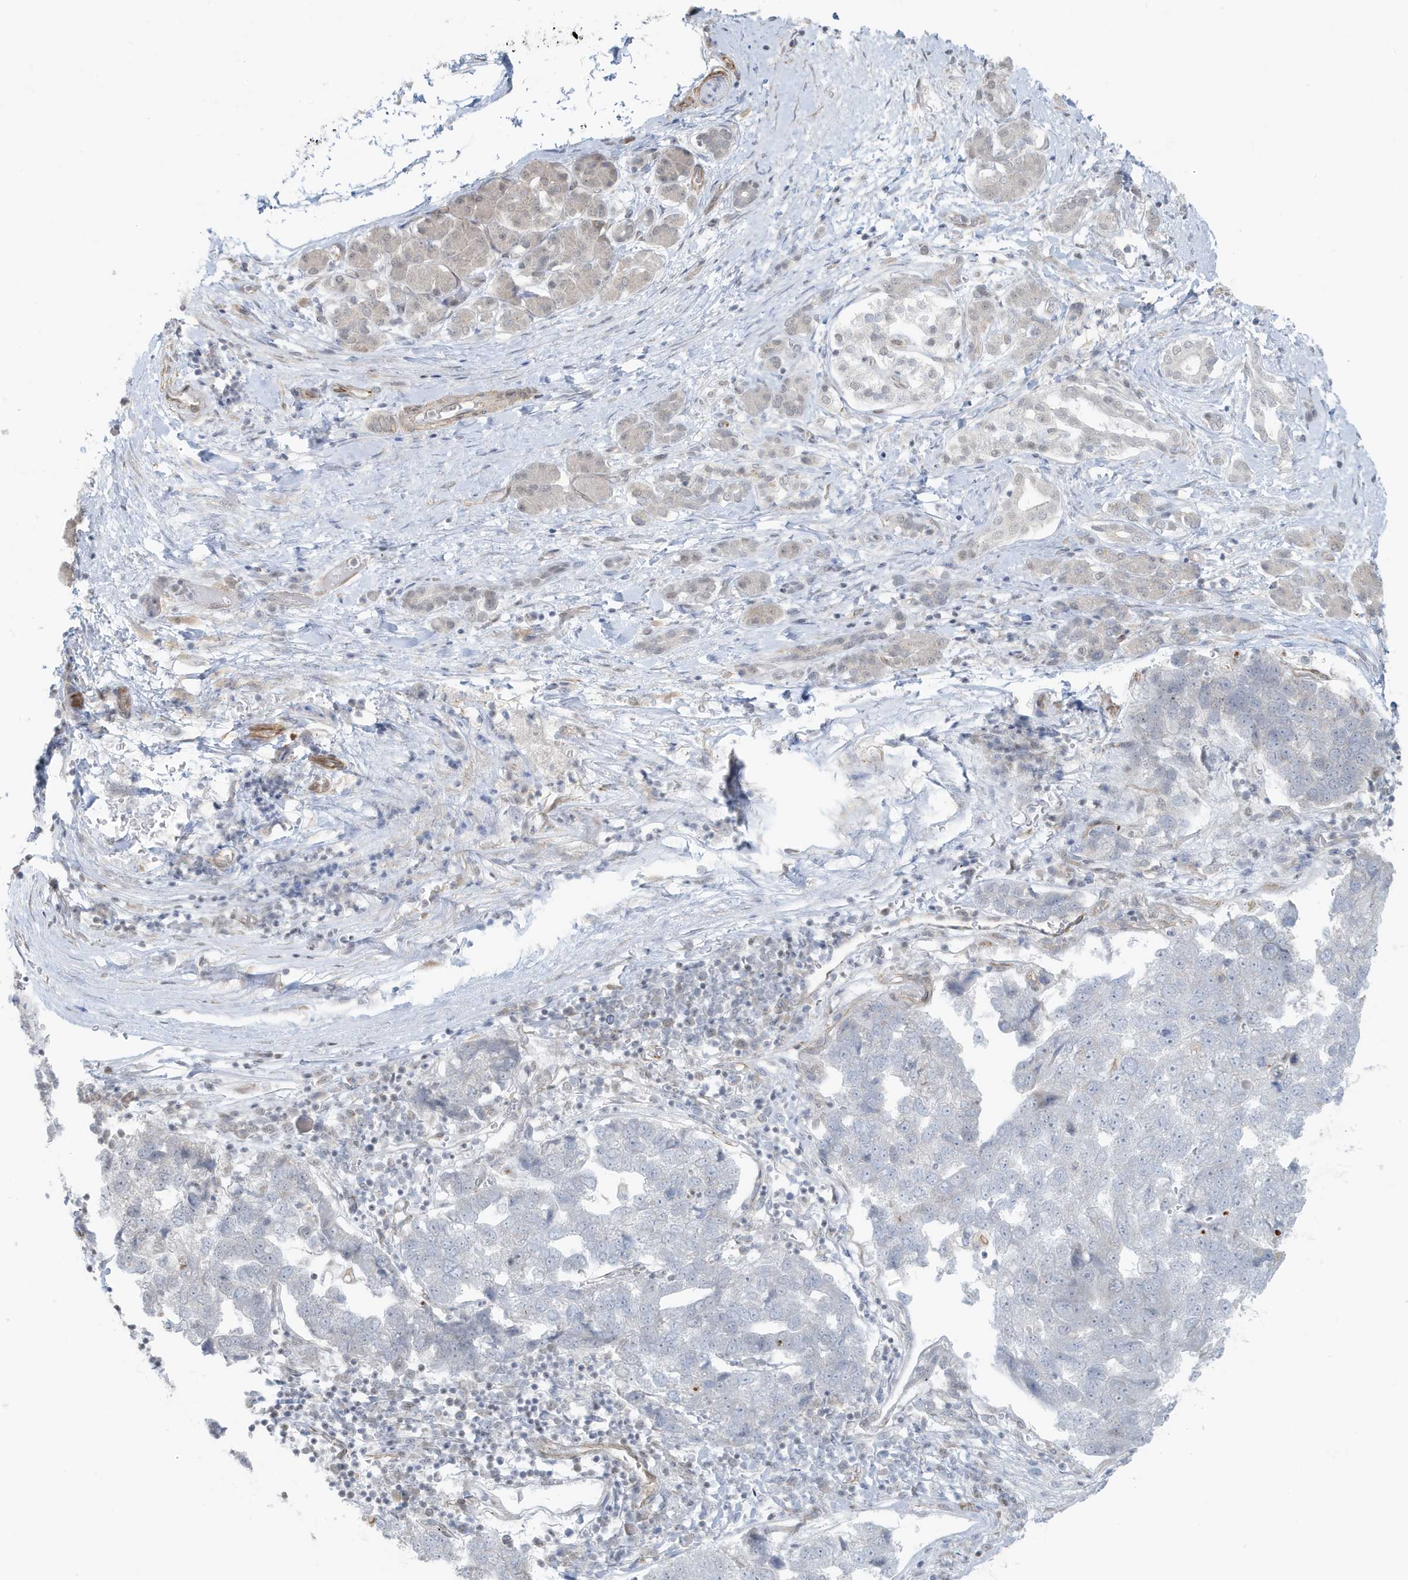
{"staining": {"intensity": "negative", "quantity": "none", "location": "none"}, "tissue": "pancreatic cancer", "cell_type": "Tumor cells", "image_type": "cancer", "snomed": [{"axis": "morphology", "description": "Adenocarcinoma, NOS"}, {"axis": "topography", "description": "Pancreas"}], "caption": "Immunohistochemistry (IHC) image of adenocarcinoma (pancreatic) stained for a protein (brown), which reveals no staining in tumor cells. Brightfield microscopy of IHC stained with DAB (brown) and hematoxylin (blue), captured at high magnification.", "gene": "CHCHD4", "patient": {"sex": "female", "age": 61}}